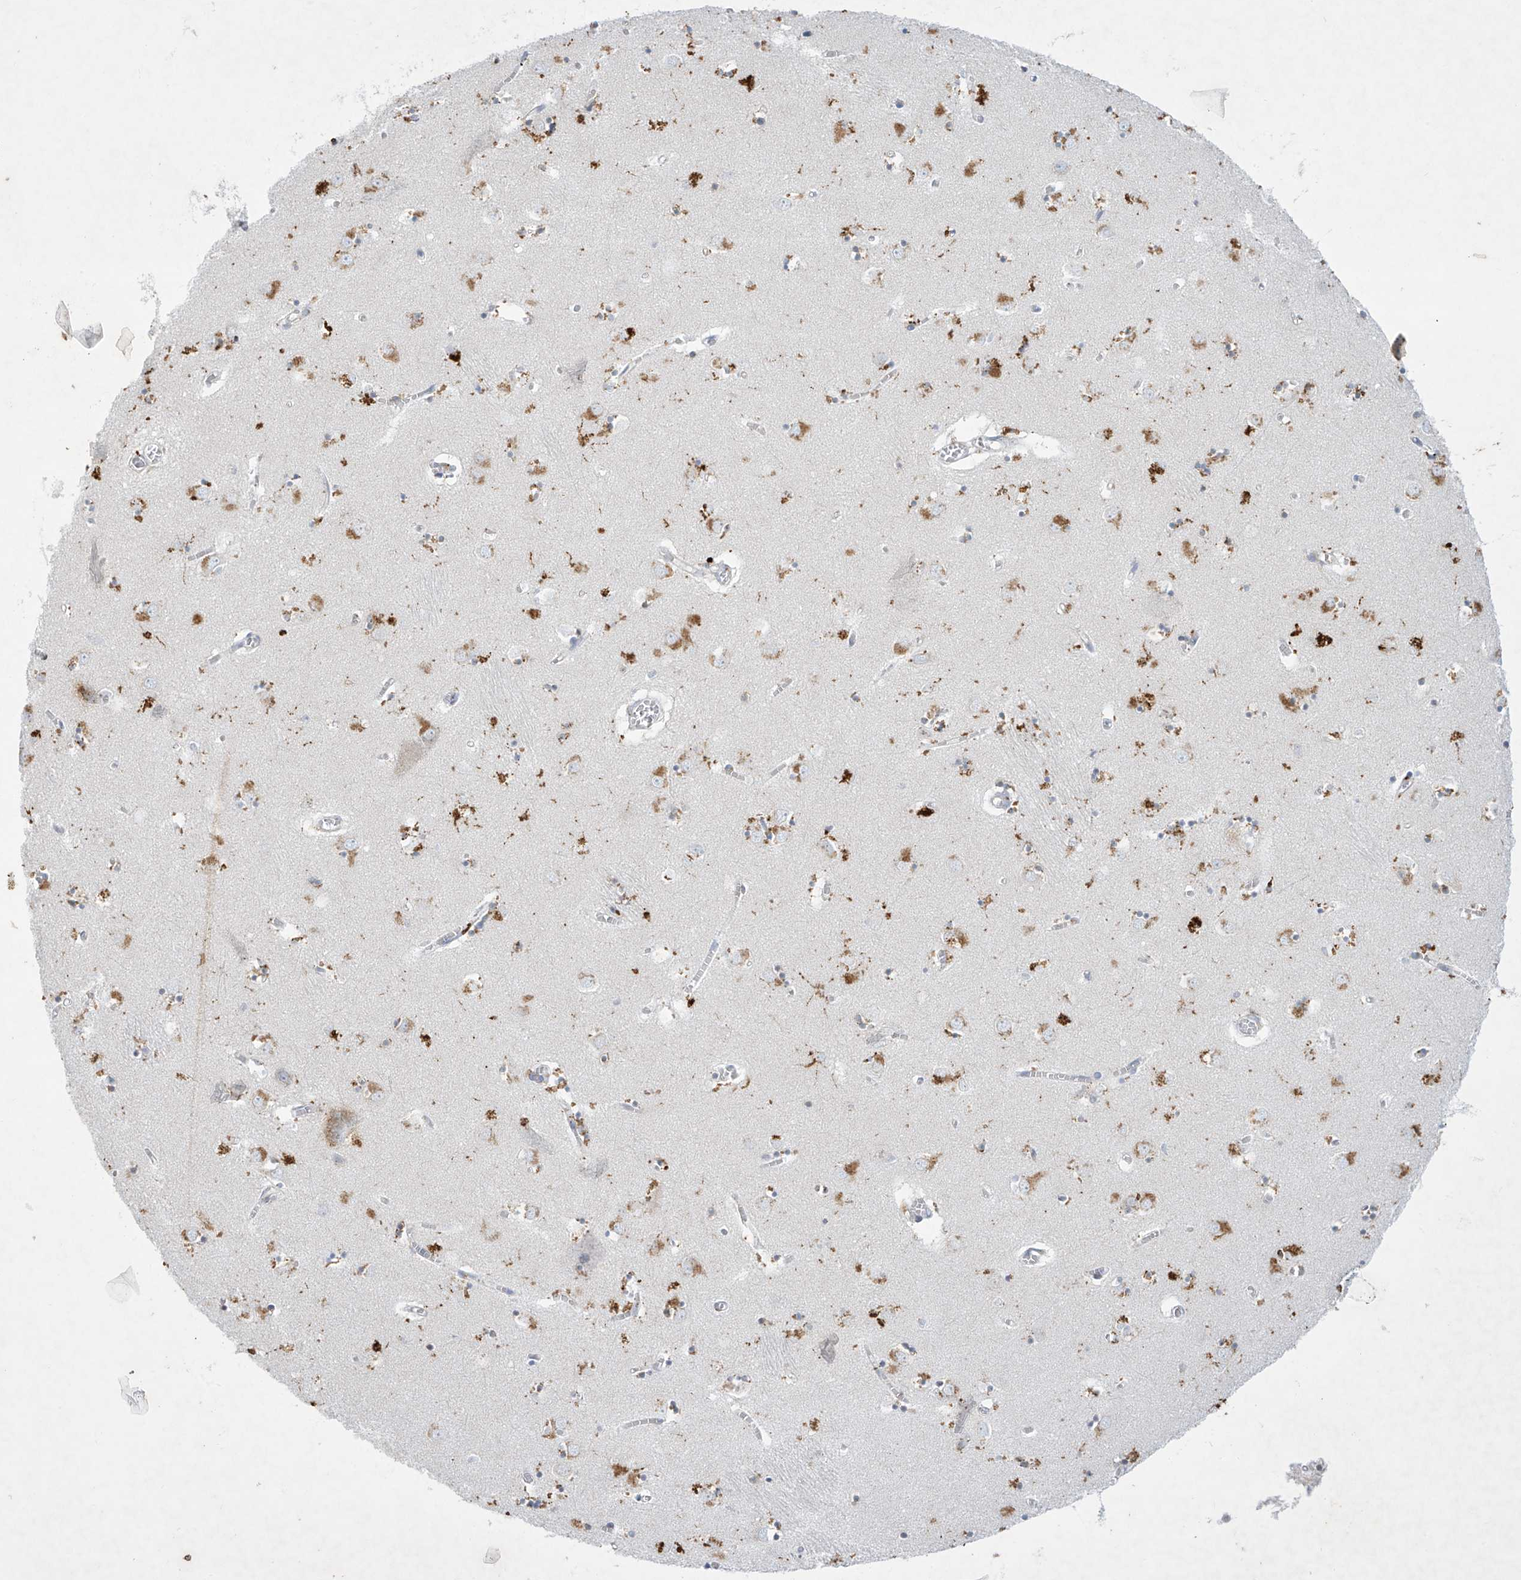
{"staining": {"intensity": "moderate", "quantity": ">75%", "location": "cytoplasmic/membranous"}, "tissue": "caudate", "cell_type": "Glial cells", "image_type": "normal", "snomed": [{"axis": "morphology", "description": "Normal tissue, NOS"}, {"axis": "topography", "description": "Lateral ventricle wall"}], "caption": "Normal caudate exhibits moderate cytoplasmic/membranous expression in approximately >75% of glial cells.", "gene": "GPR137C", "patient": {"sex": "male", "age": 70}}